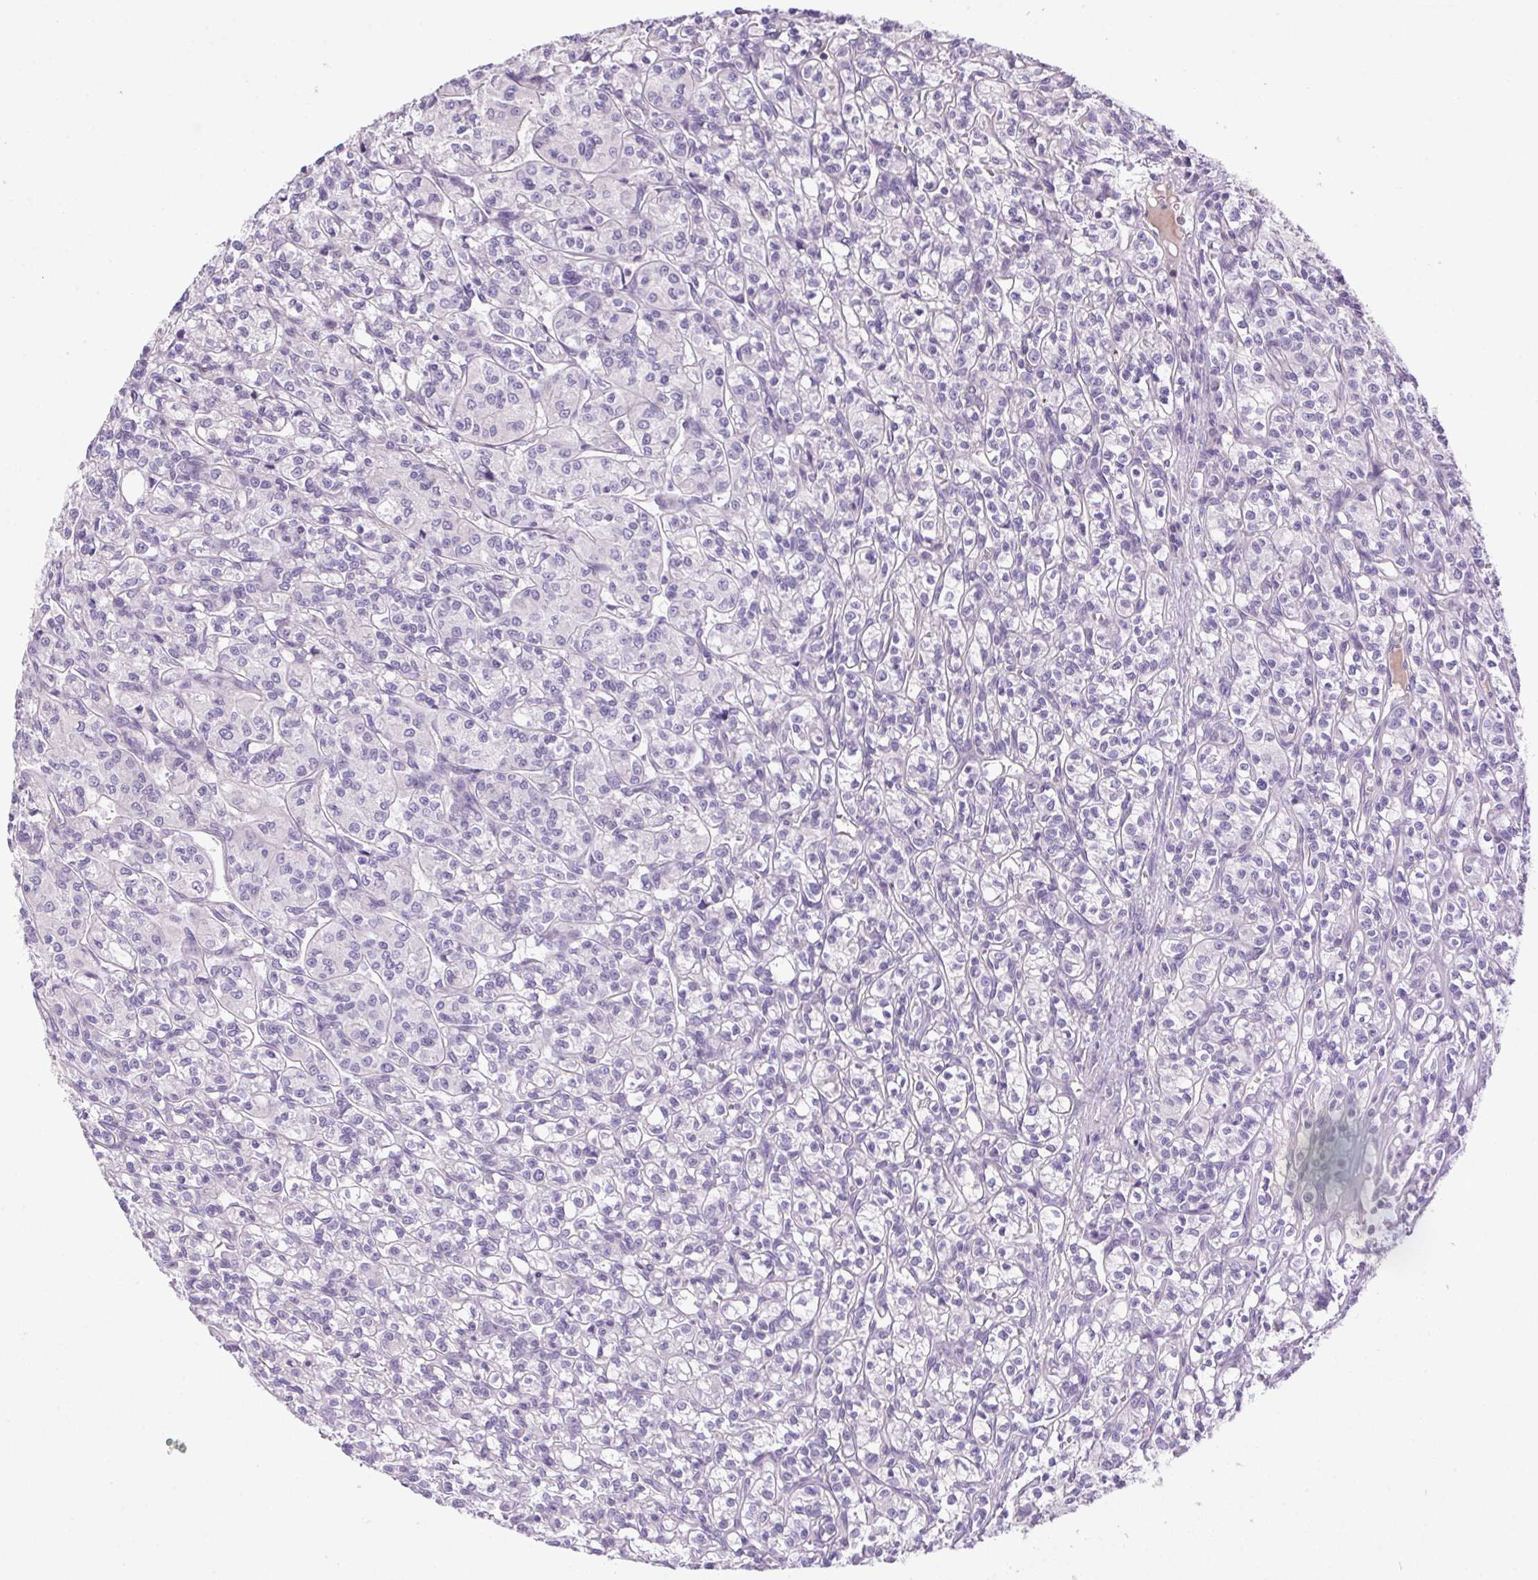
{"staining": {"intensity": "negative", "quantity": "none", "location": "none"}, "tissue": "renal cancer", "cell_type": "Tumor cells", "image_type": "cancer", "snomed": [{"axis": "morphology", "description": "Adenocarcinoma, NOS"}, {"axis": "topography", "description": "Kidney"}], "caption": "Renal adenocarcinoma stained for a protein using IHC displays no expression tumor cells.", "gene": "LRRTM1", "patient": {"sex": "male", "age": 36}}